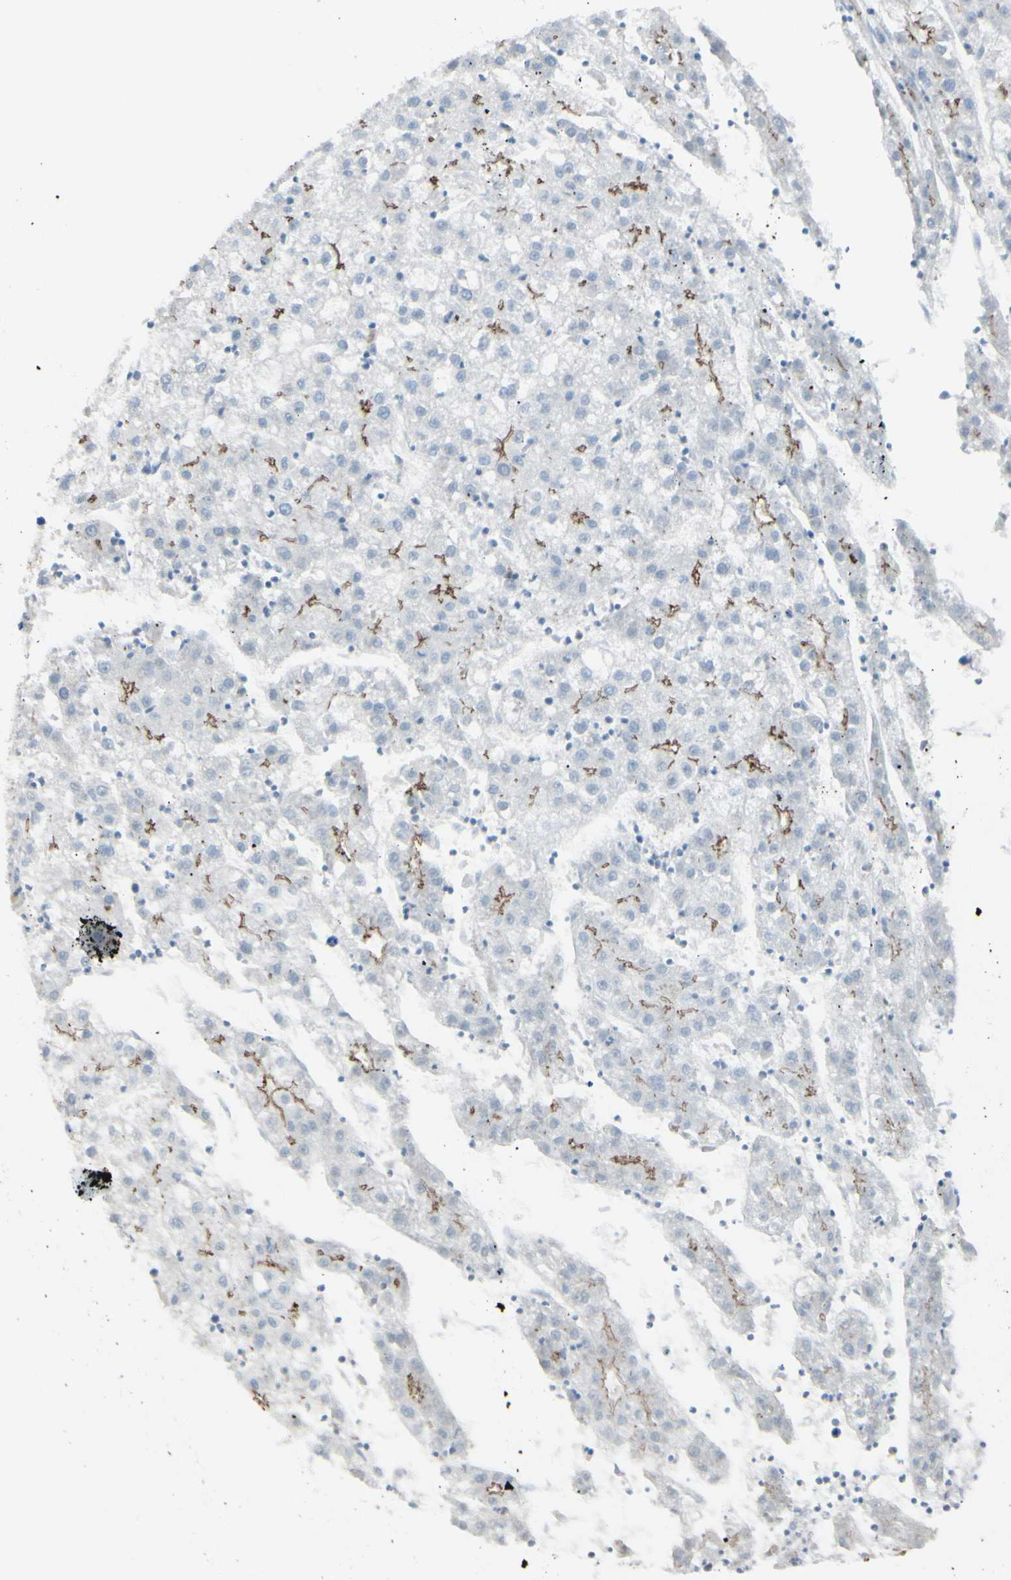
{"staining": {"intensity": "weak", "quantity": "25%-75%", "location": "cytoplasmic/membranous"}, "tissue": "liver cancer", "cell_type": "Tumor cells", "image_type": "cancer", "snomed": [{"axis": "morphology", "description": "Carcinoma, Hepatocellular, NOS"}, {"axis": "topography", "description": "Liver"}], "caption": "Brown immunohistochemical staining in liver cancer (hepatocellular carcinoma) reveals weak cytoplasmic/membranous positivity in approximately 25%-75% of tumor cells.", "gene": "TJP1", "patient": {"sex": "male", "age": 72}}